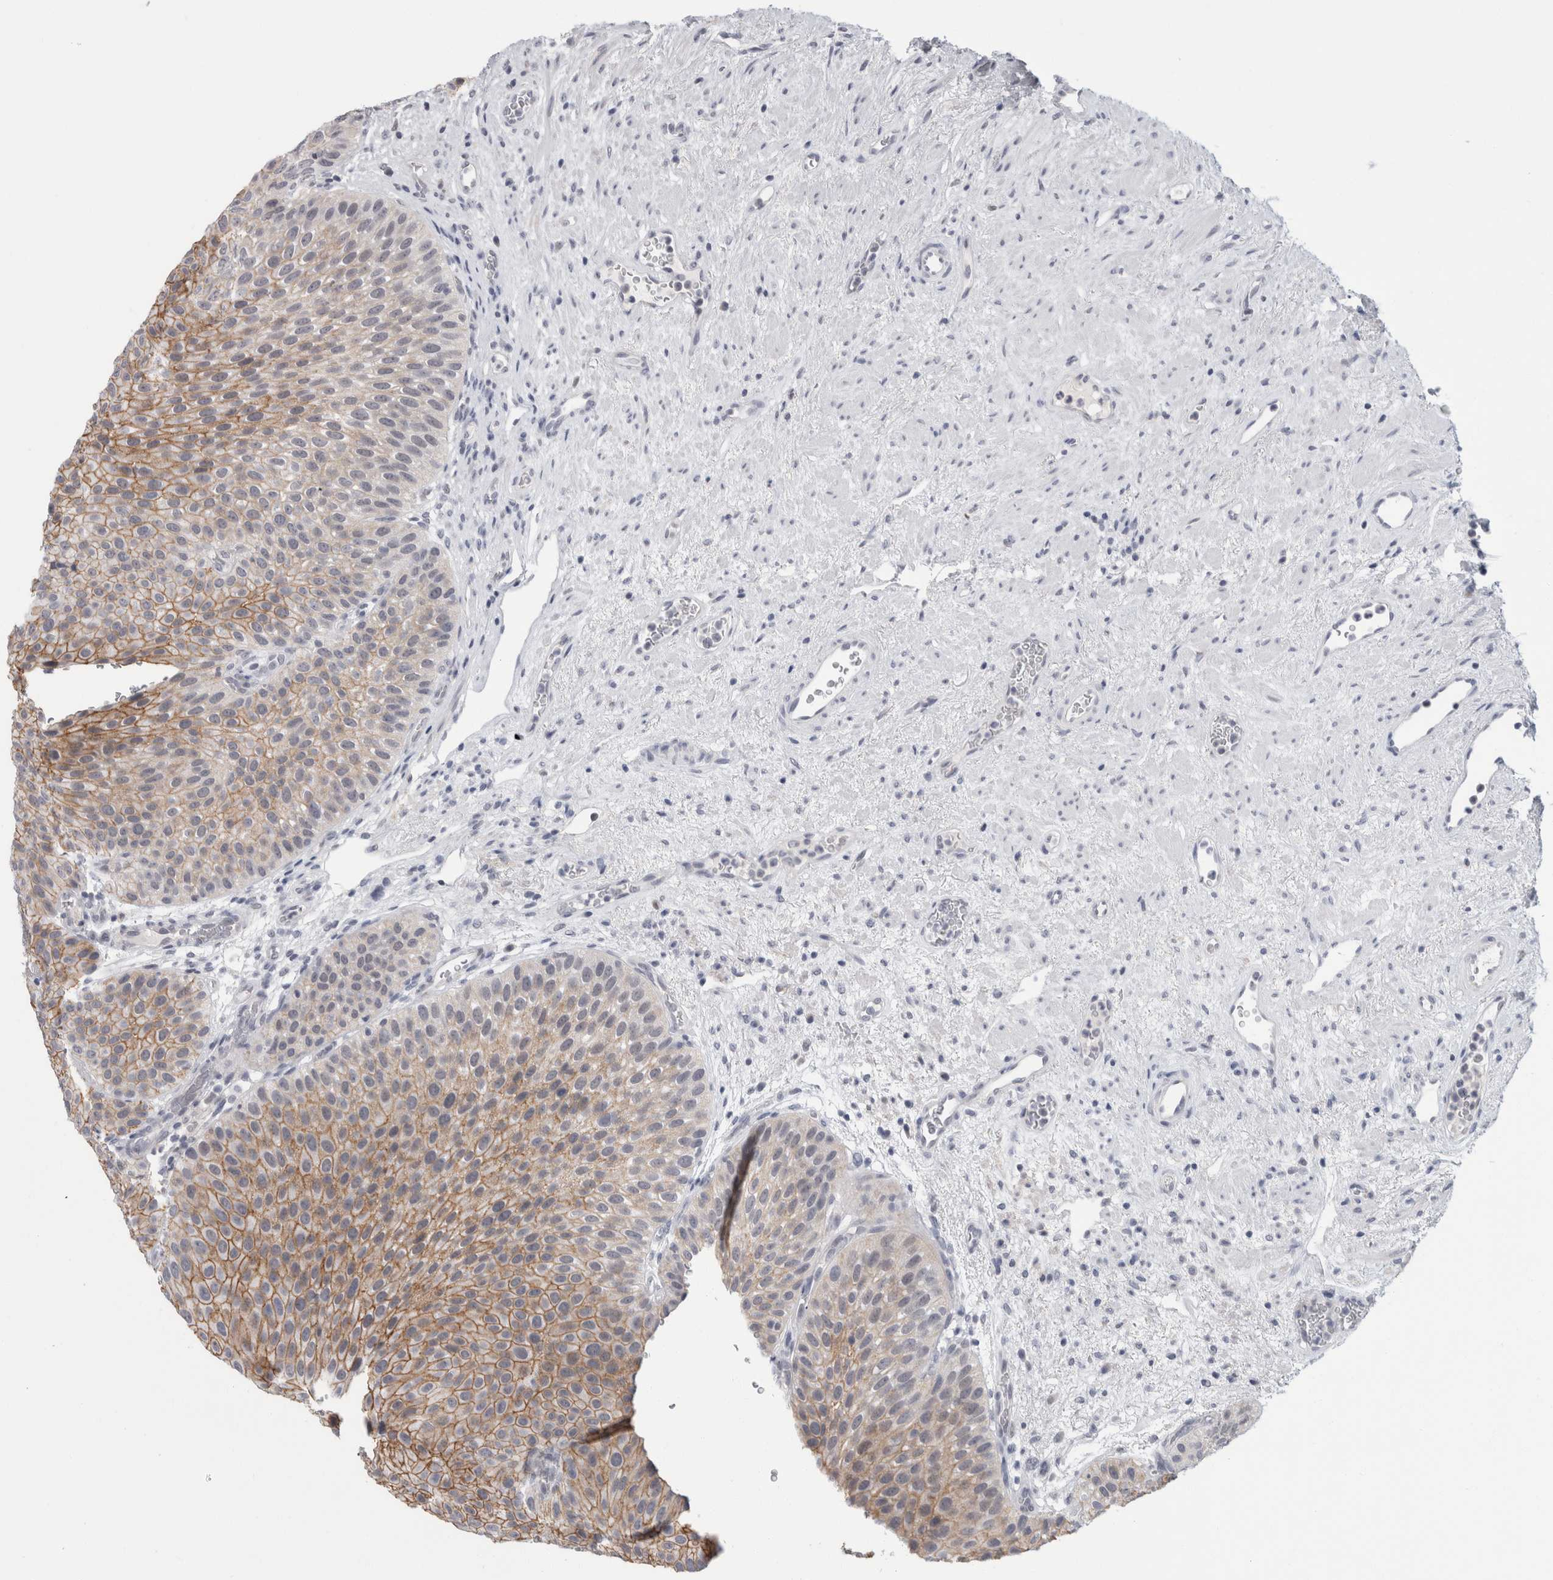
{"staining": {"intensity": "moderate", "quantity": ">75%", "location": "cytoplasmic/membranous"}, "tissue": "urothelial cancer", "cell_type": "Tumor cells", "image_type": "cancer", "snomed": [{"axis": "morphology", "description": "Normal tissue, NOS"}, {"axis": "morphology", "description": "Urothelial carcinoma, Low grade"}, {"axis": "topography", "description": "Urinary bladder"}, {"axis": "topography", "description": "Prostate"}], "caption": "Protein staining demonstrates moderate cytoplasmic/membranous staining in about >75% of tumor cells in urothelial cancer. (Brightfield microscopy of DAB IHC at high magnification).", "gene": "NIPA1", "patient": {"sex": "male", "age": 60}}